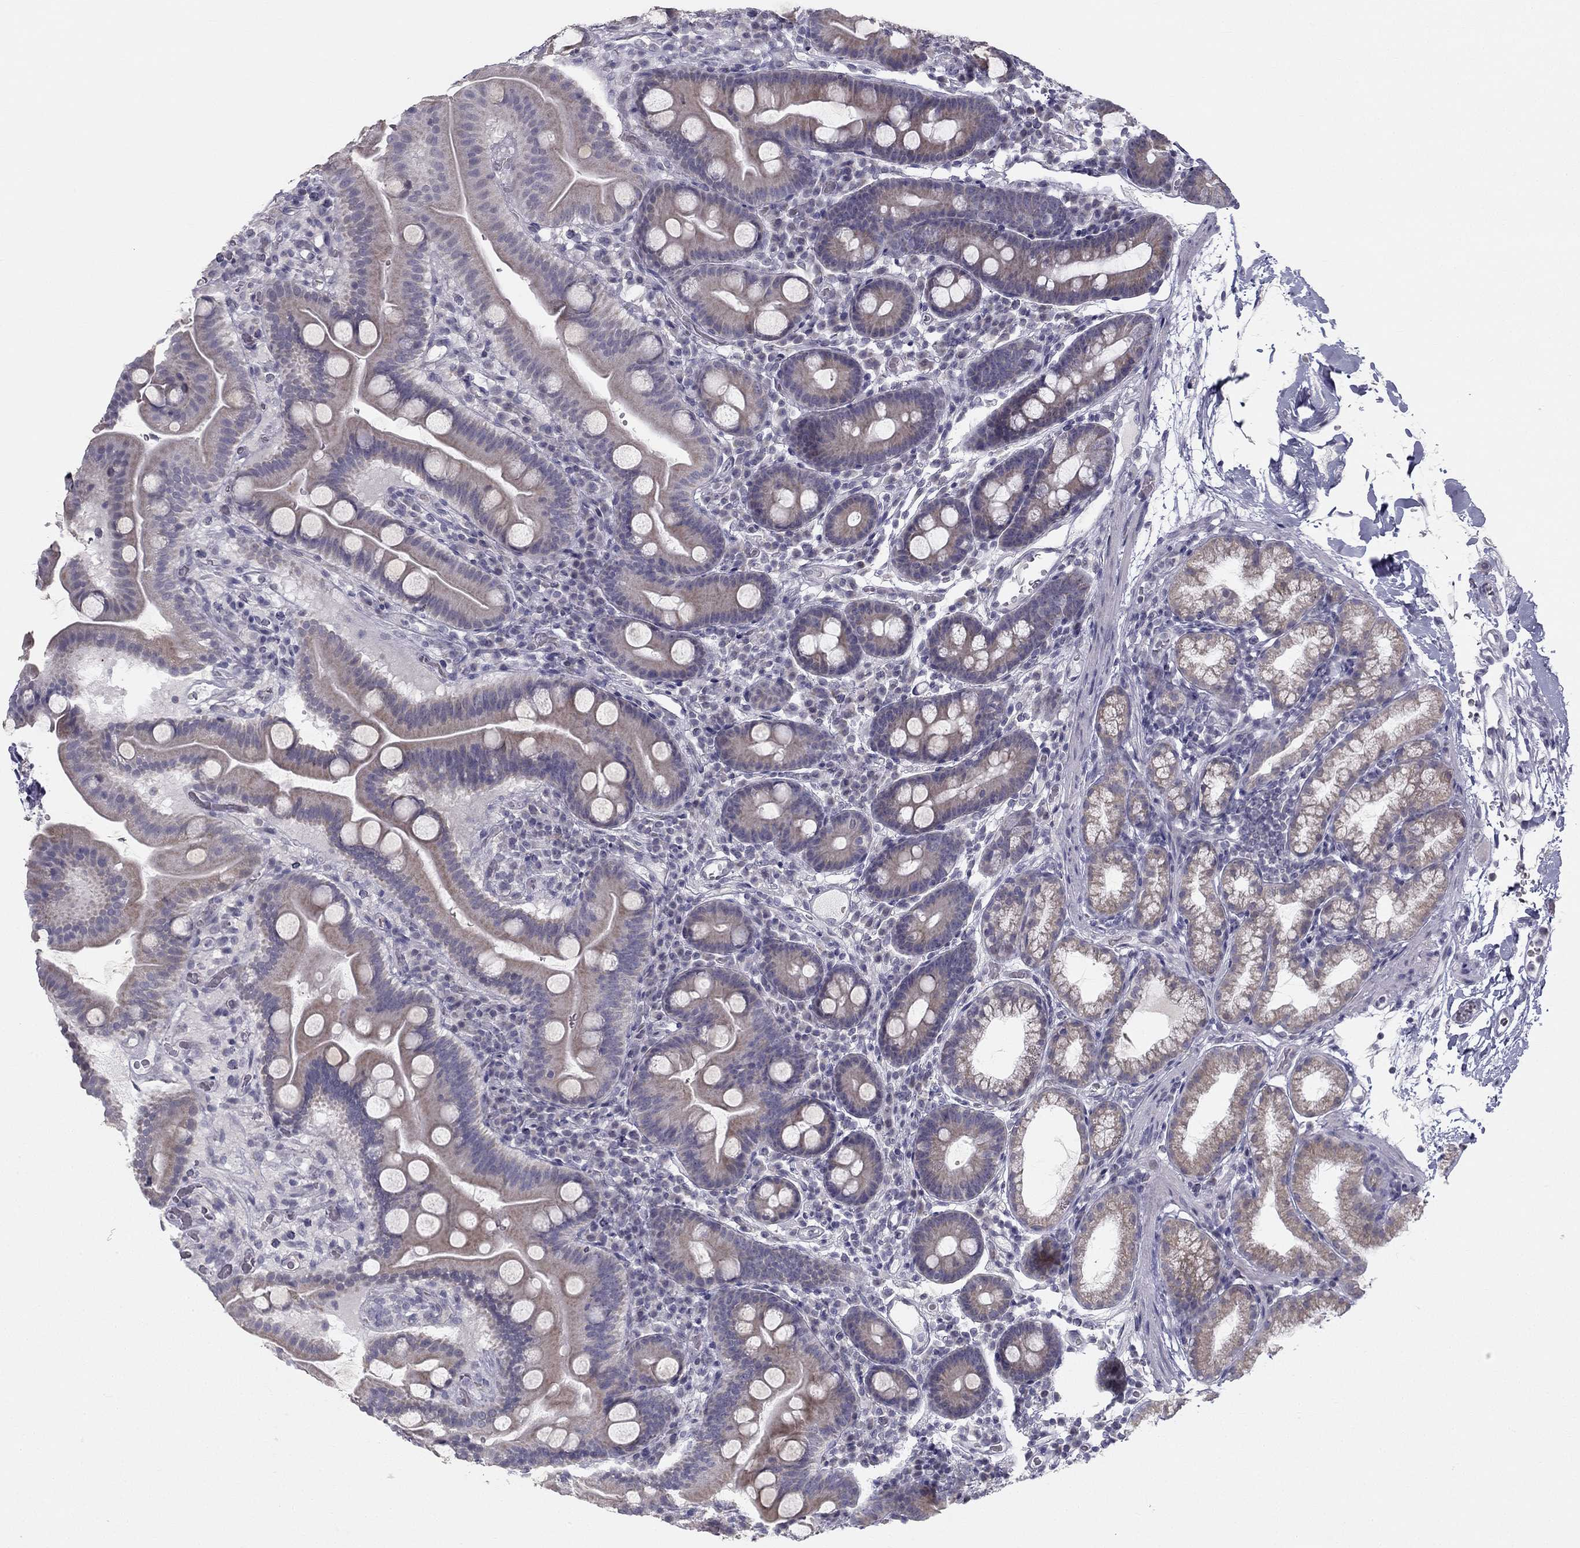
{"staining": {"intensity": "weak", "quantity": "25%-75%", "location": "cytoplasmic/membranous"}, "tissue": "duodenum", "cell_type": "Glandular cells", "image_type": "normal", "snomed": [{"axis": "morphology", "description": "Normal tissue, NOS"}, {"axis": "topography", "description": "Duodenum"}], "caption": "Immunohistochemistry of normal human duodenum displays low levels of weak cytoplasmic/membranous positivity in about 25%-75% of glandular cells. The staining is performed using DAB (3,3'-diaminobenzidine) brown chromogen to label protein expression. The nuclei are counter-stained blue using hematoxylin.", "gene": "C5orf49", "patient": {"sex": "male", "age": 59}}